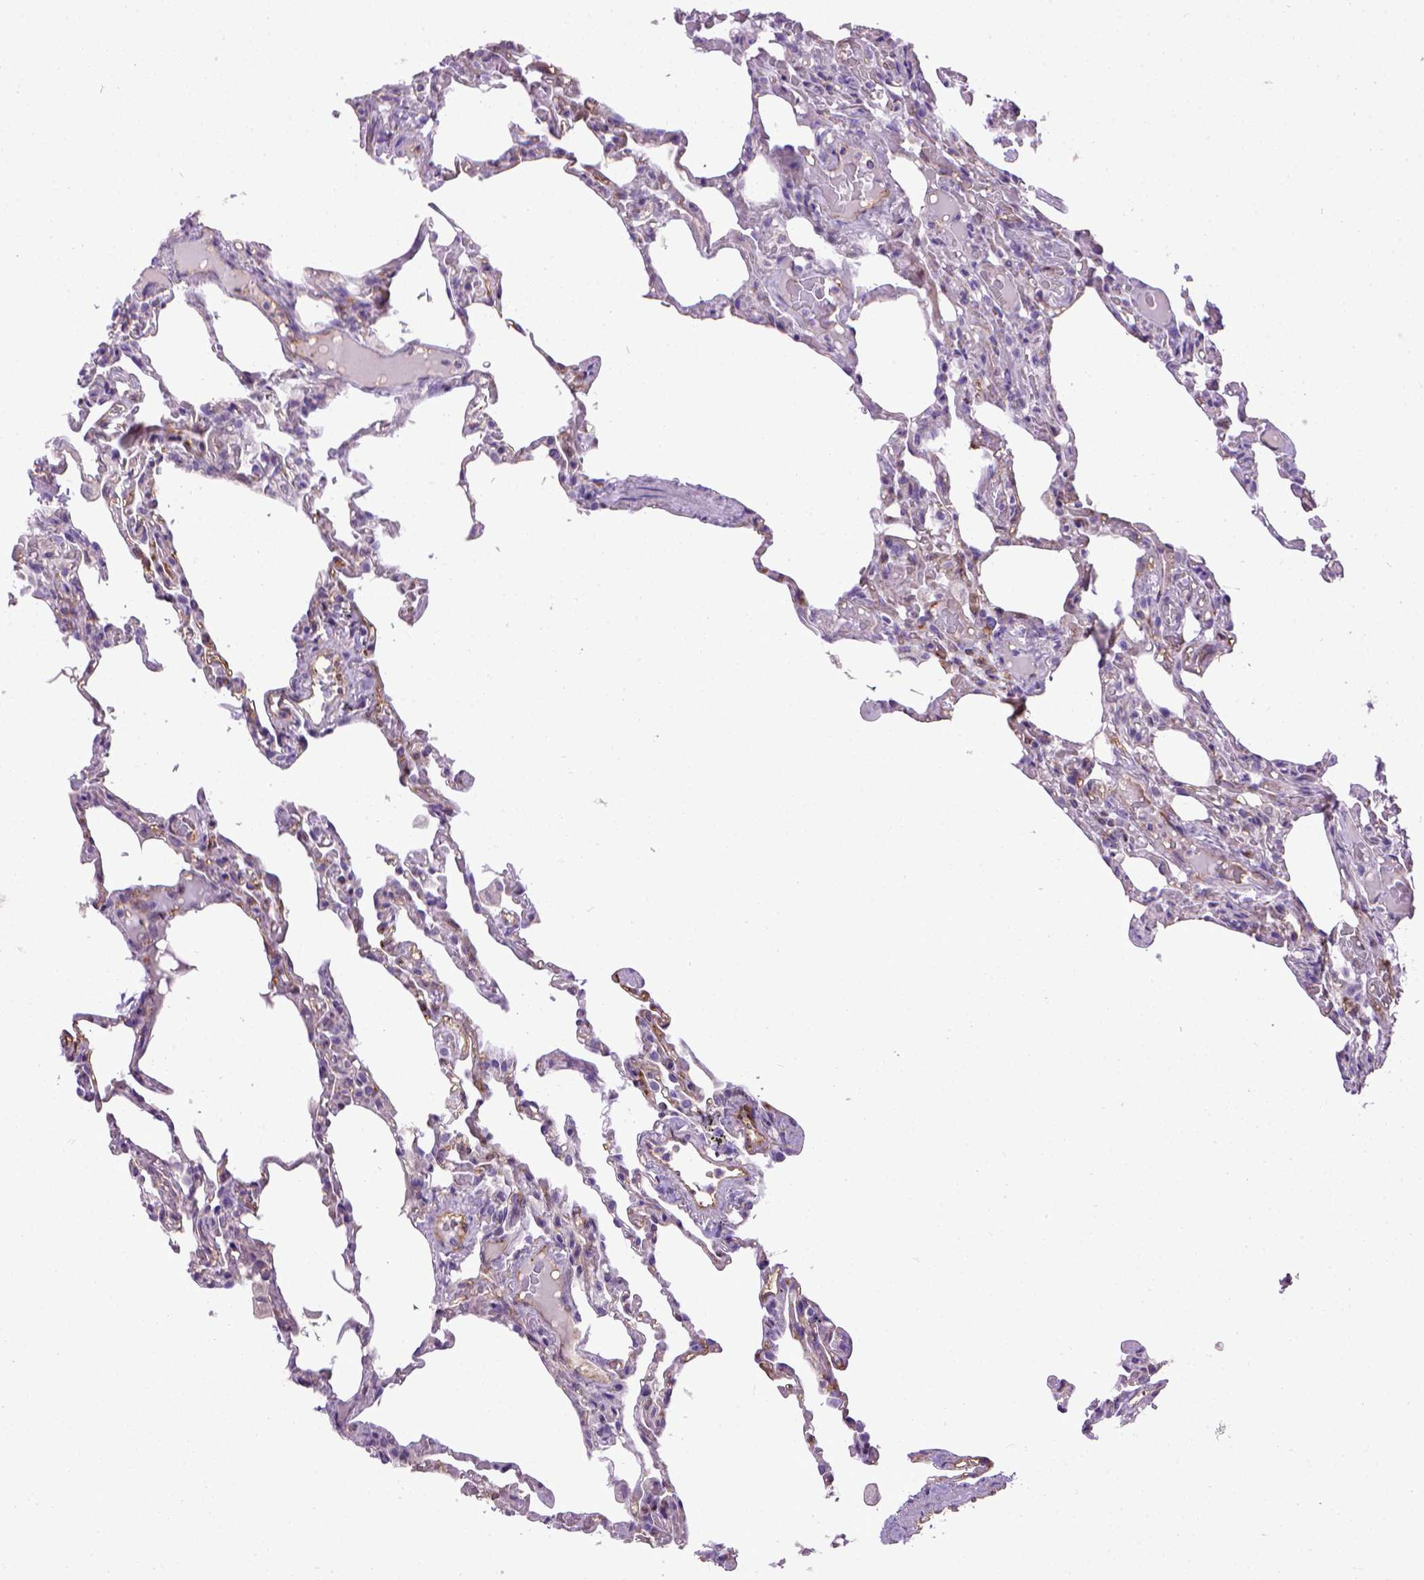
{"staining": {"intensity": "negative", "quantity": "none", "location": "none"}, "tissue": "lung", "cell_type": "Alveolar cells", "image_type": "normal", "snomed": [{"axis": "morphology", "description": "Normal tissue, NOS"}, {"axis": "topography", "description": "Lung"}], "caption": "There is no significant staining in alveolar cells of lung. (DAB (3,3'-diaminobenzidine) immunohistochemistry, high magnification).", "gene": "ENG", "patient": {"sex": "female", "age": 43}}